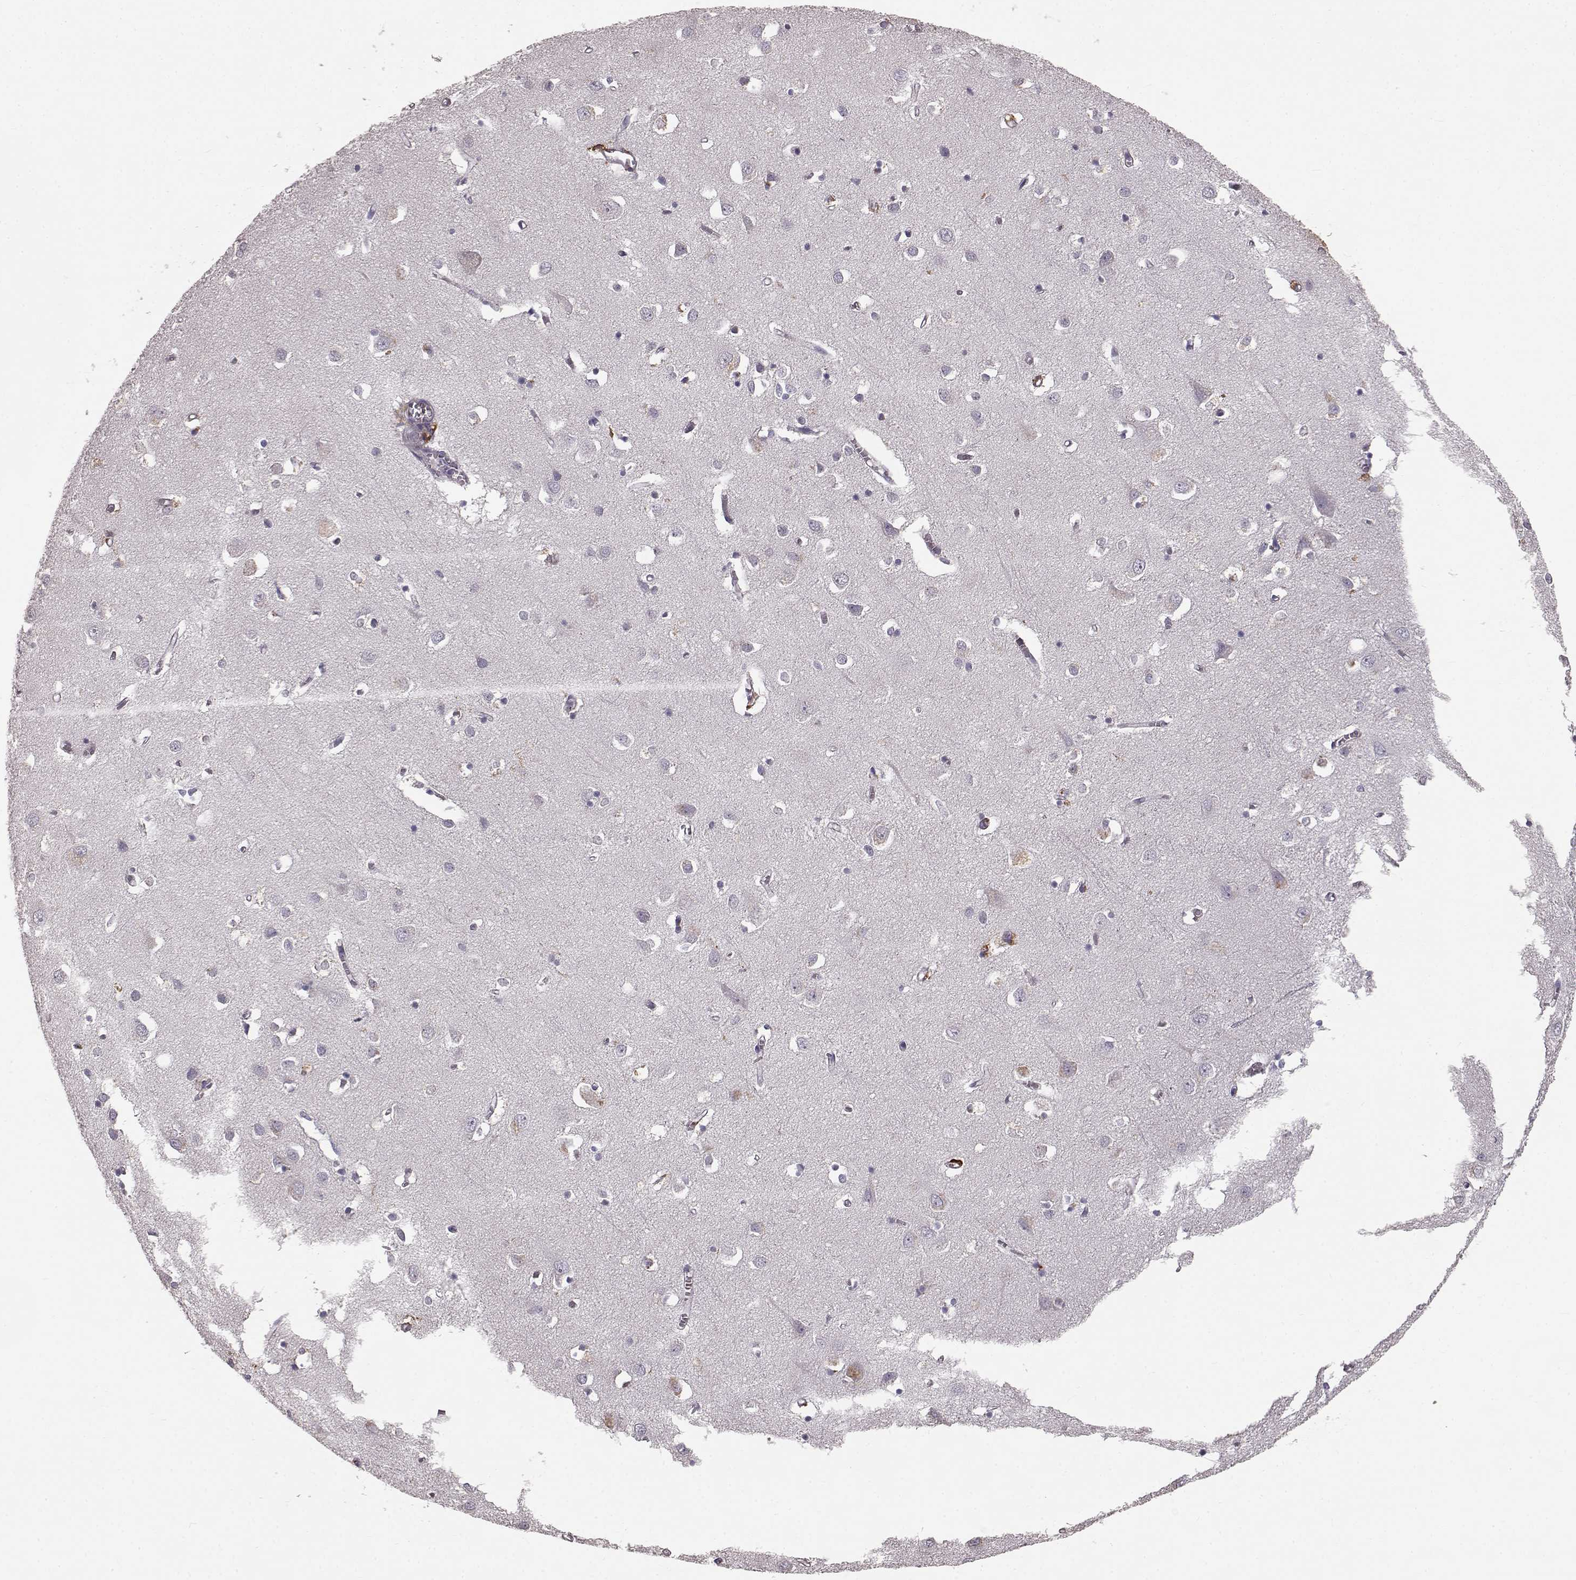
{"staining": {"intensity": "negative", "quantity": "none", "location": "none"}, "tissue": "cerebral cortex", "cell_type": "Endothelial cells", "image_type": "normal", "snomed": [{"axis": "morphology", "description": "Normal tissue, NOS"}, {"axis": "topography", "description": "Cerebral cortex"}], "caption": "High power microscopy histopathology image of an immunohistochemistry micrograph of normal cerebral cortex, revealing no significant expression in endothelial cells.", "gene": "CCNF", "patient": {"sex": "male", "age": 70}}